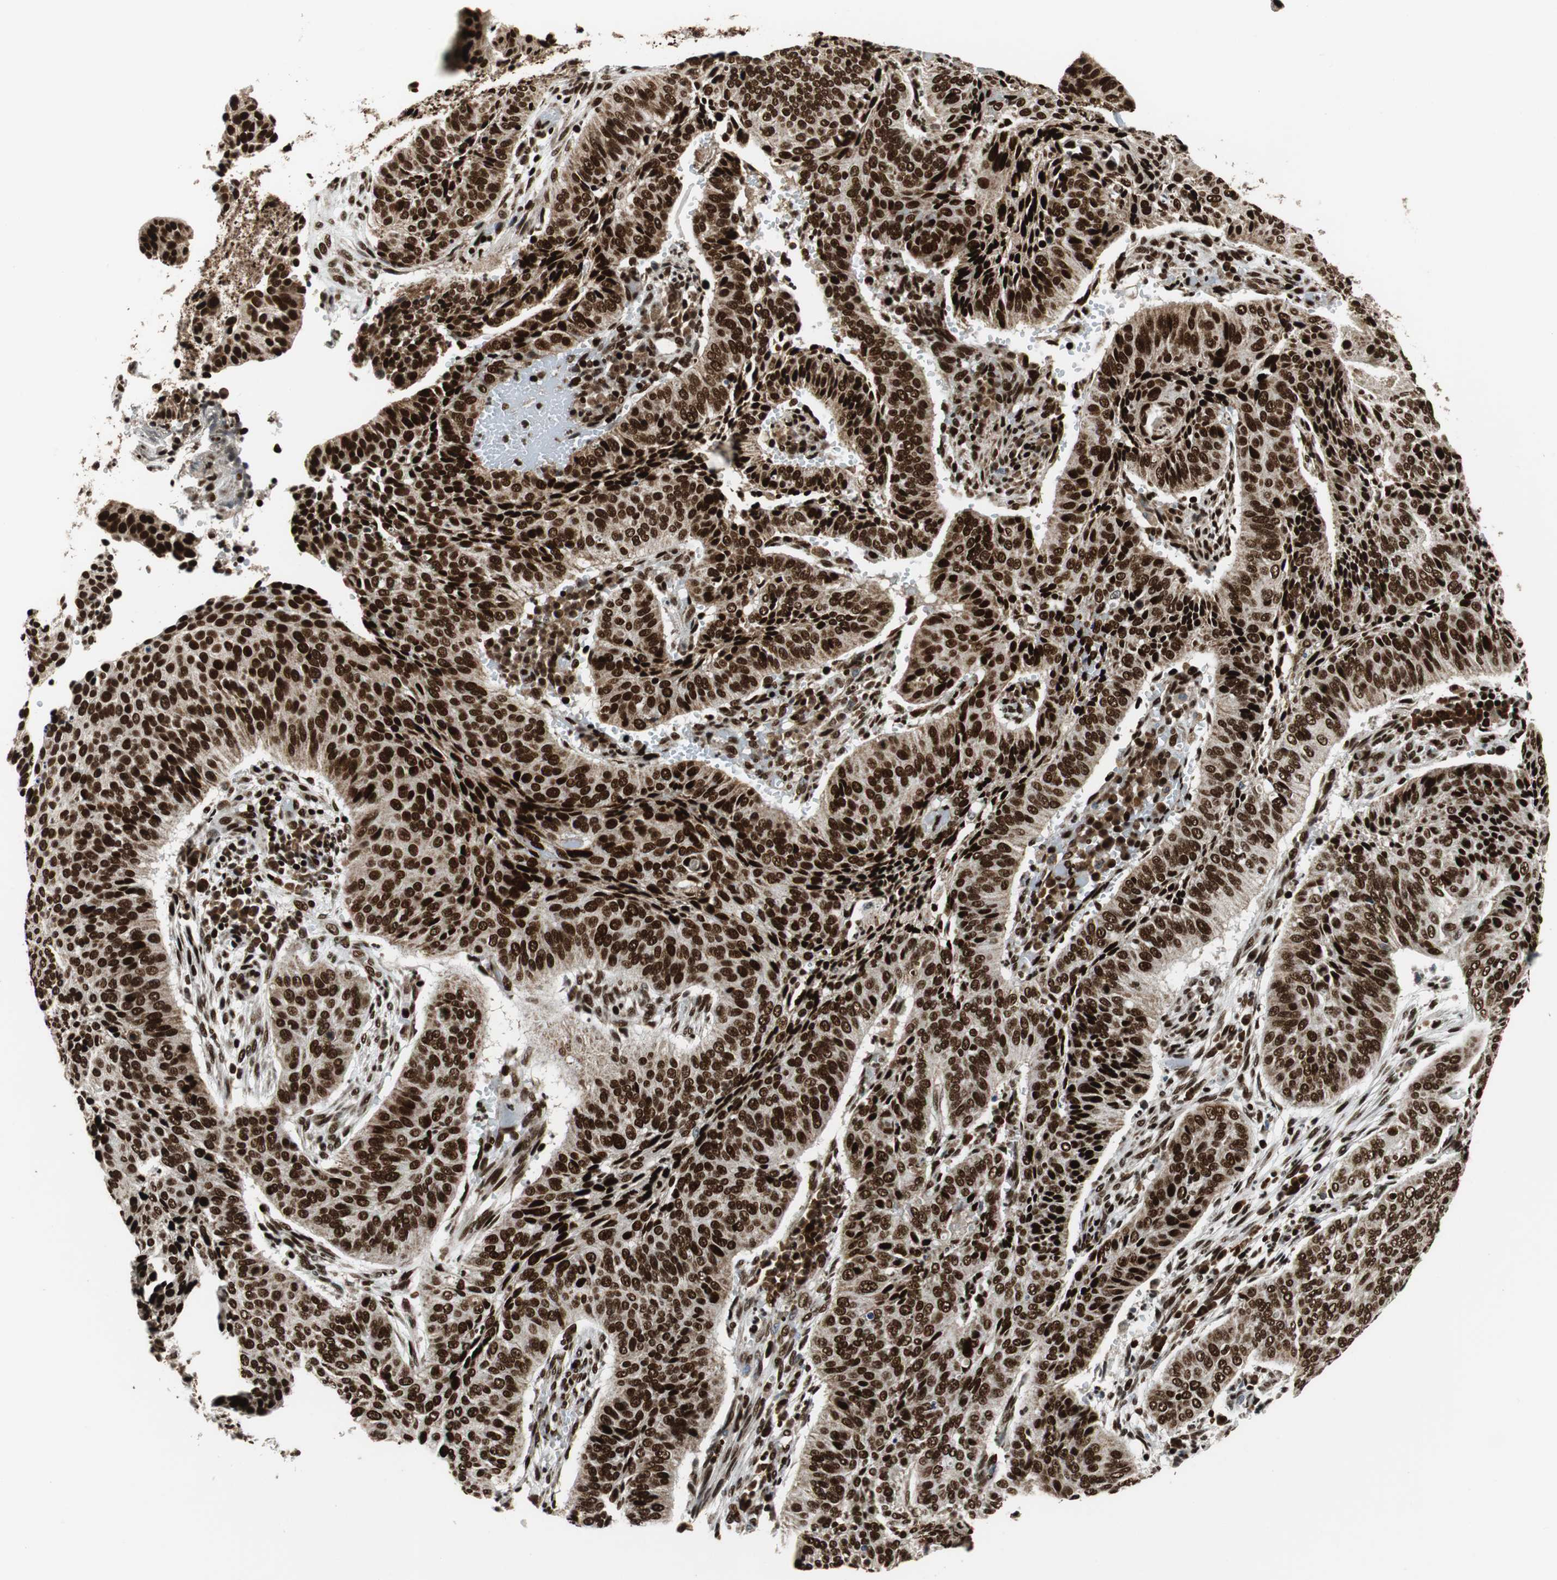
{"staining": {"intensity": "strong", "quantity": ">75%", "location": "nuclear"}, "tissue": "cervical cancer", "cell_type": "Tumor cells", "image_type": "cancer", "snomed": [{"axis": "morphology", "description": "Squamous cell carcinoma, NOS"}, {"axis": "topography", "description": "Cervix"}], "caption": "Approximately >75% of tumor cells in cervical cancer (squamous cell carcinoma) demonstrate strong nuclear protein positivity as visualized by brown immunohistochemical staining.", "gene": "HDAC1", "patient": {"sex": "female", "age": 39}}